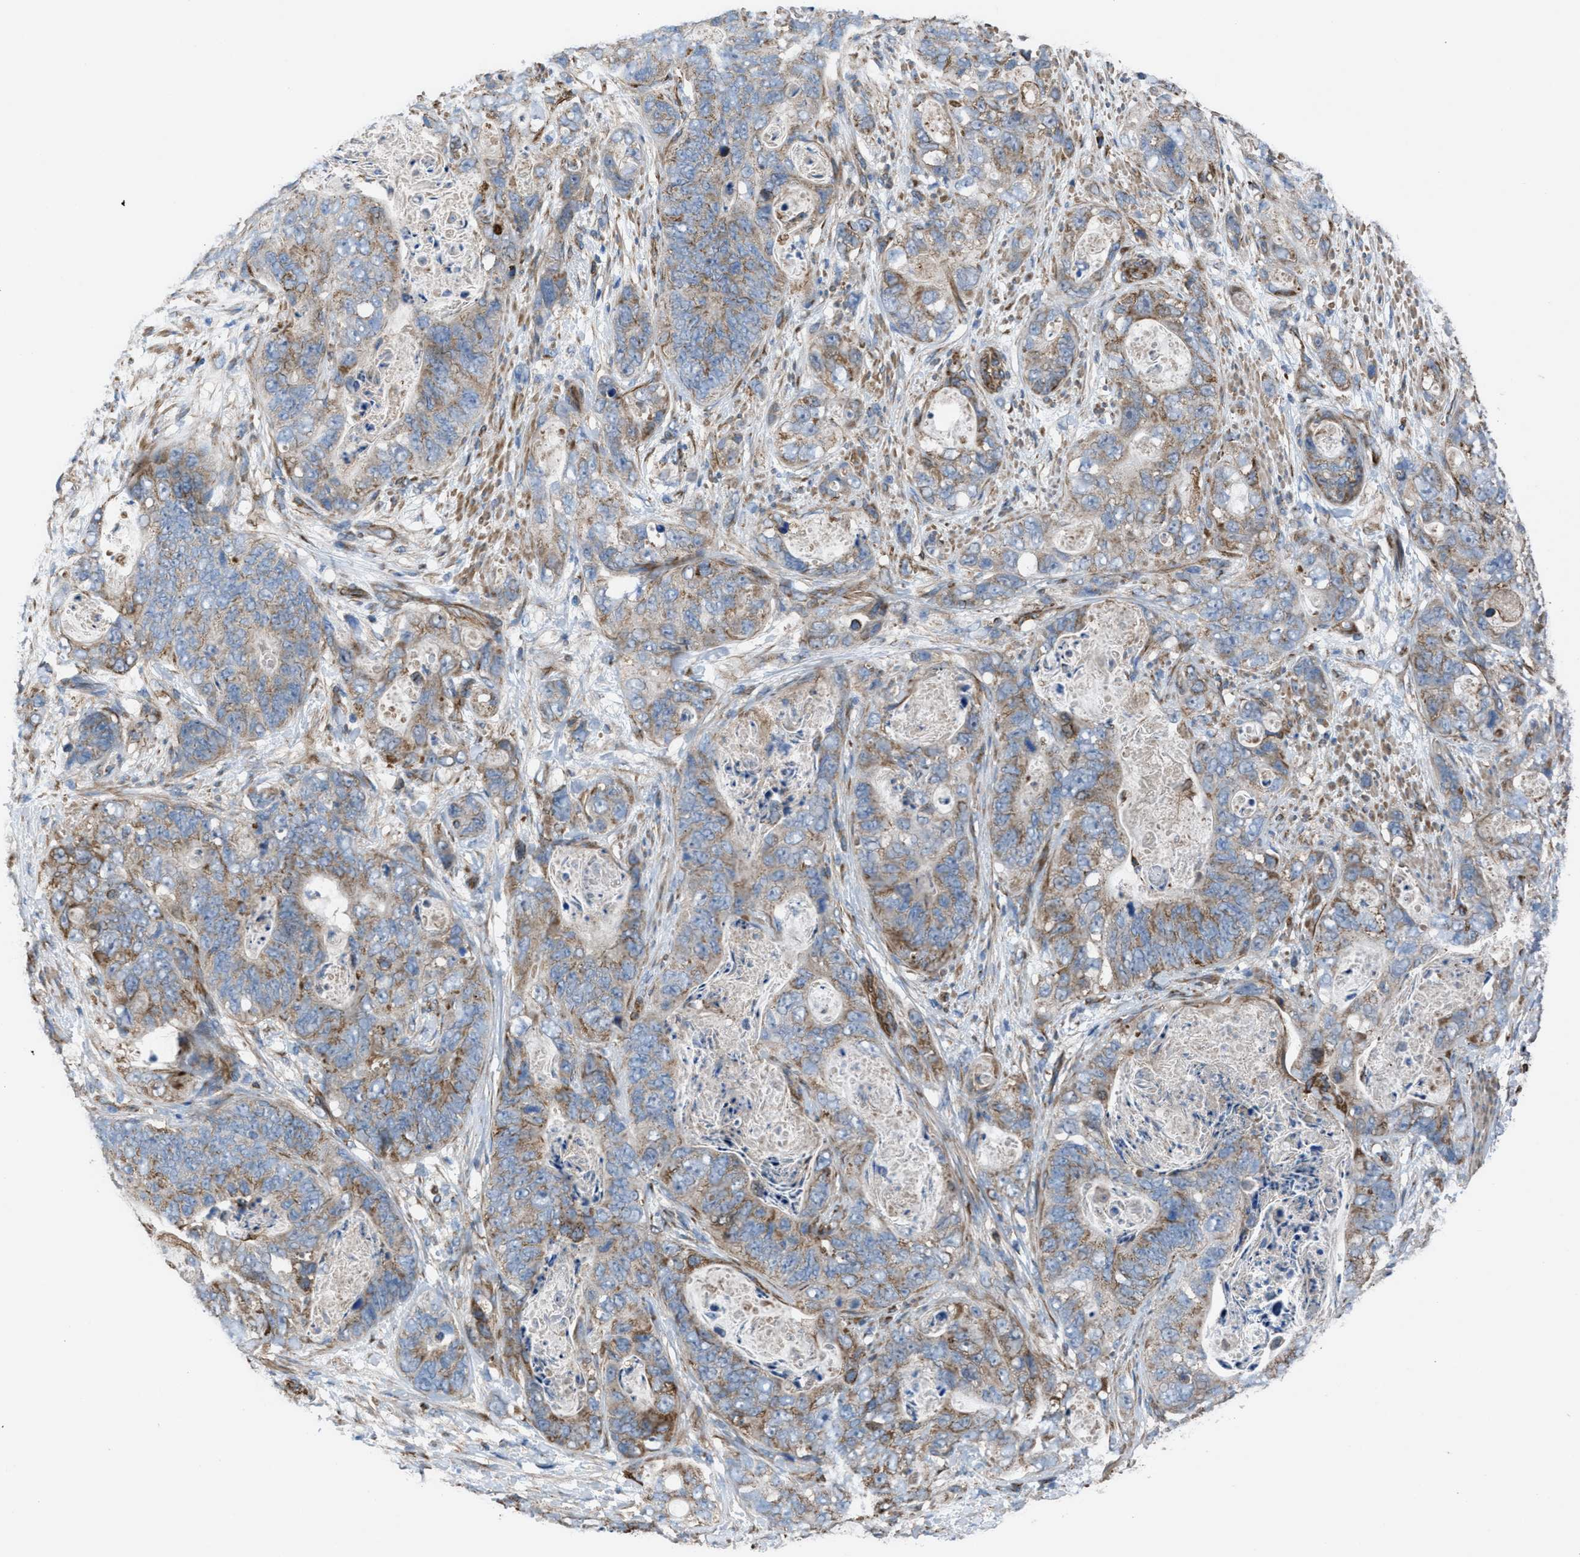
{"staining": {"intensity": "moderate", "quantity": "25%-75%", "location": "cytoplasmic/membranous"}, "tissue": "stomach cancer", "cell_type": "Tumor cells", "image_type": "cancer", "snomed": [{"axis": "morphology", "description": "Adenocarcinoma, NOS"}, {"axis": "topography", "description": "Stomach"}], "caption": "Human stomach cancer (adenocarcinoma) stained with a brown dye reveals moderate cytoplasmic/membranous positive staining in approximately 25%-75% of tumor cells.", "gene": "SLC6A9", "patient": {"sex": "female", "age": 89}}